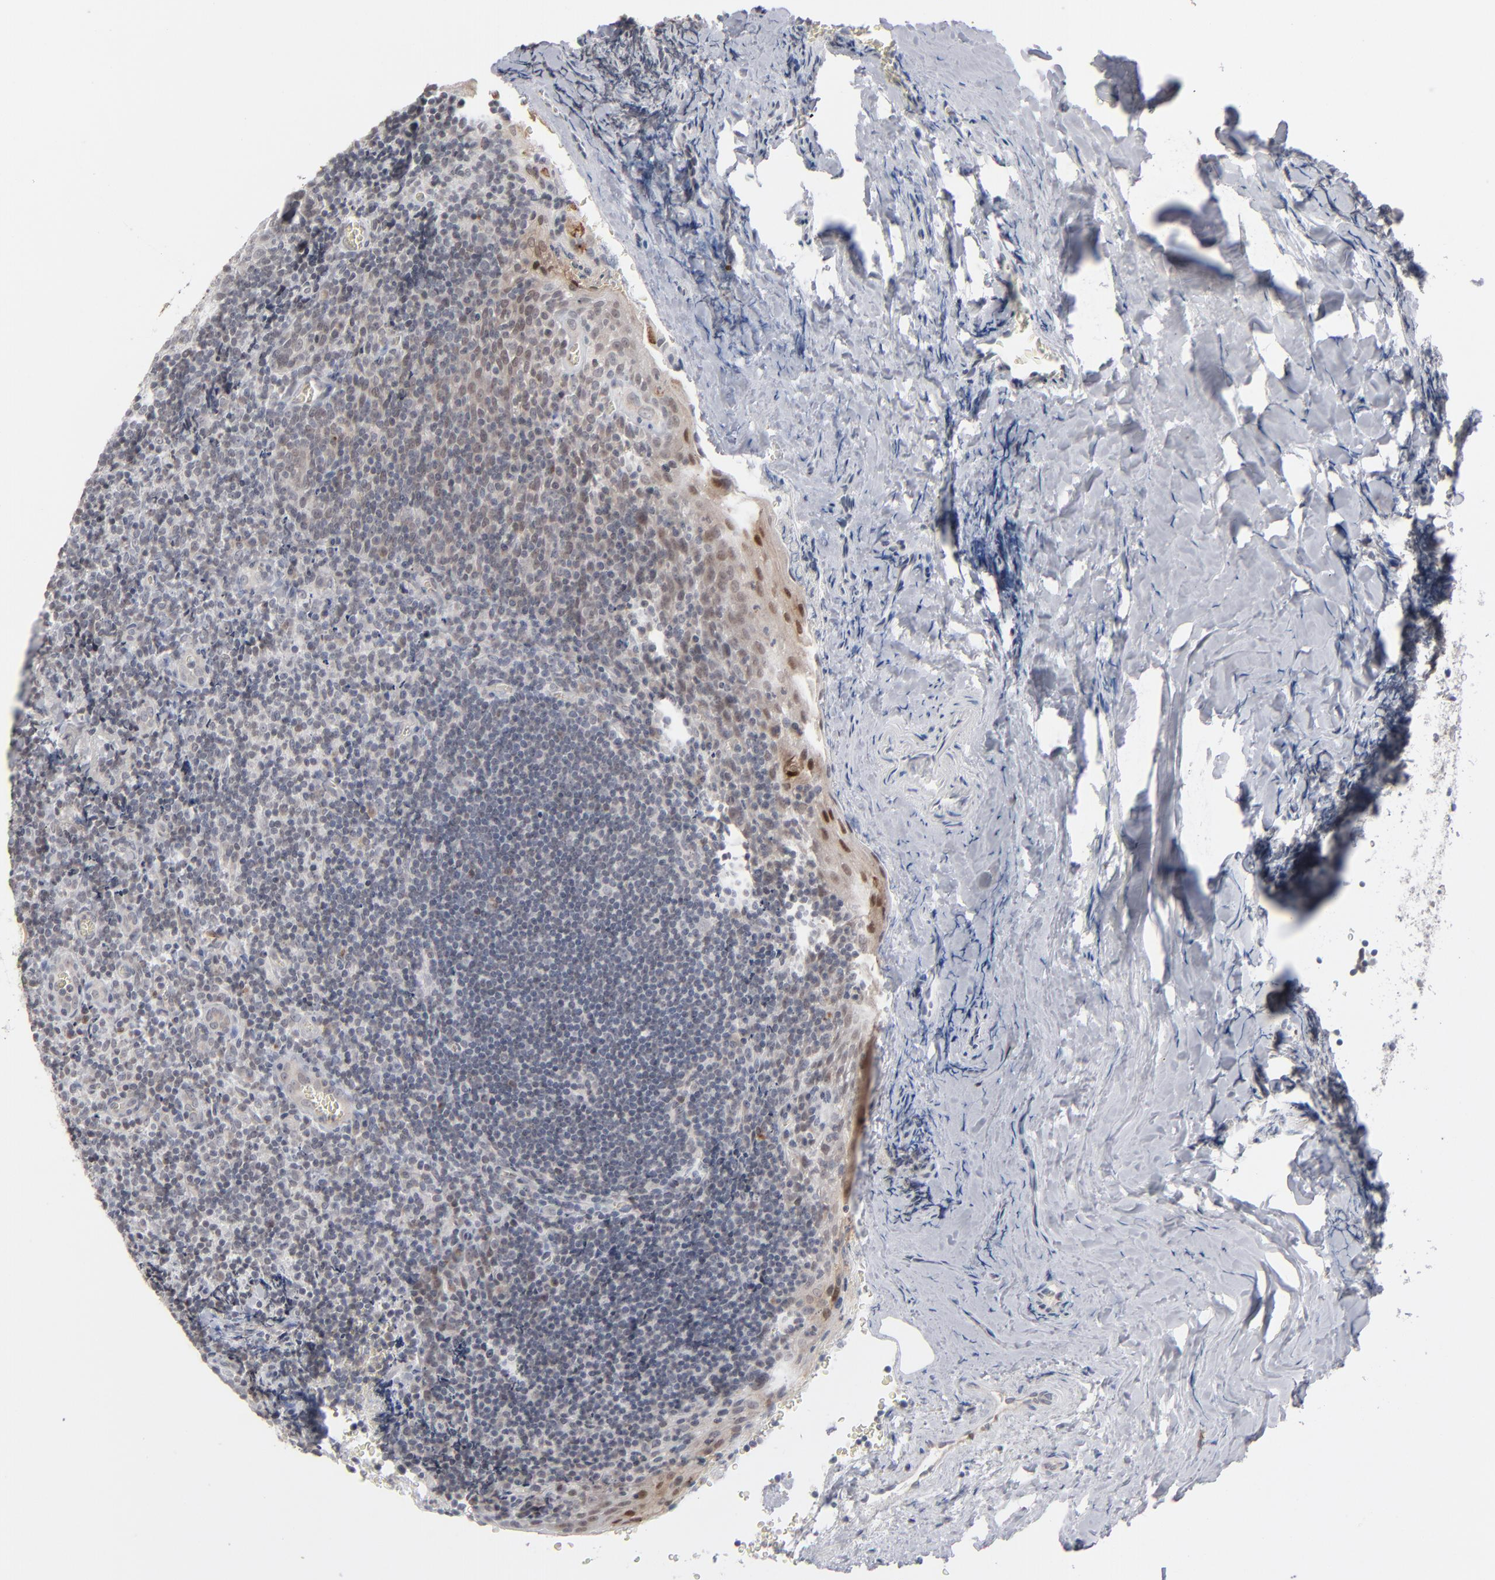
{"staining": {"intensity": "negative", "quantity": "none", "location": "none"}, "tissue": "tonsil", "cell_type": "Germinal center cells", "image_type": "normal", "snomed": [{"axis": "morphology", "description": "Normal tissue, NOS"}, {"axis": "topography", "description": "Tonsil"}], "caption": "This is a image of IHC staining of benign tonsil, which shows no positivity in germinal center cells.", "gene": "POF1B", "patient": {"sex": "male", "age": 20}}